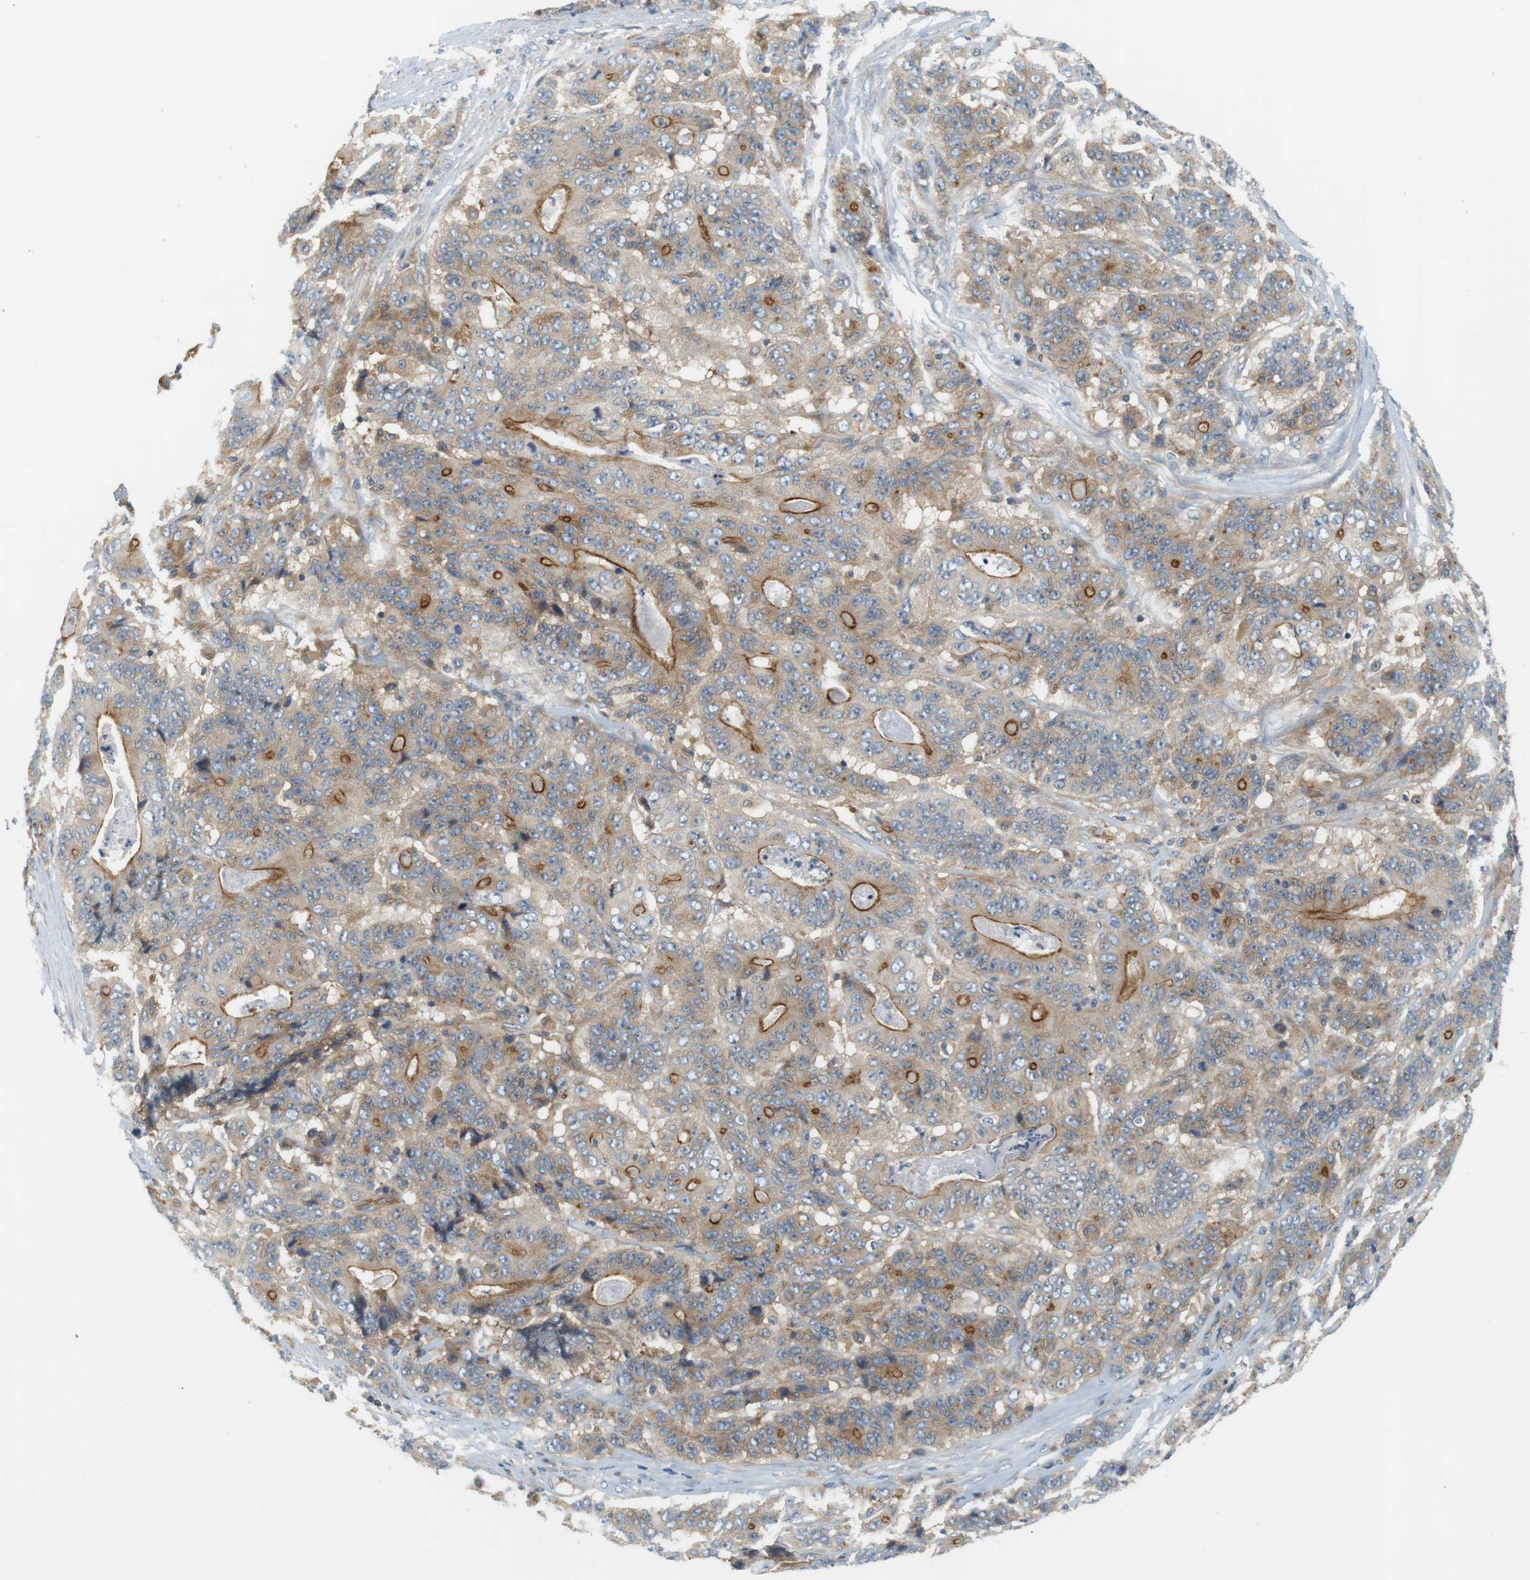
{"staining": {"intensity": "weak", "quantity": "25%-75%", "location": "cytoplasmic/membranous"}, "tissue": "stomach cancer", "cell_type": "Tumor cells", "image_type": "cancer", "snomed": [{"axis": "morphology", "description": "Adenocarcinoma, NOS"}, {"axis": "topography", "description": "Stomach"}], "caption": "Tumor cells exhibit low levels of weak cytoplasmic/membranous expression in approximately 25%-75% of cells in stomach adenocarcinoma.", "gene": "SH3GLB1", "patient": {"sex": "female", "age": 73}}